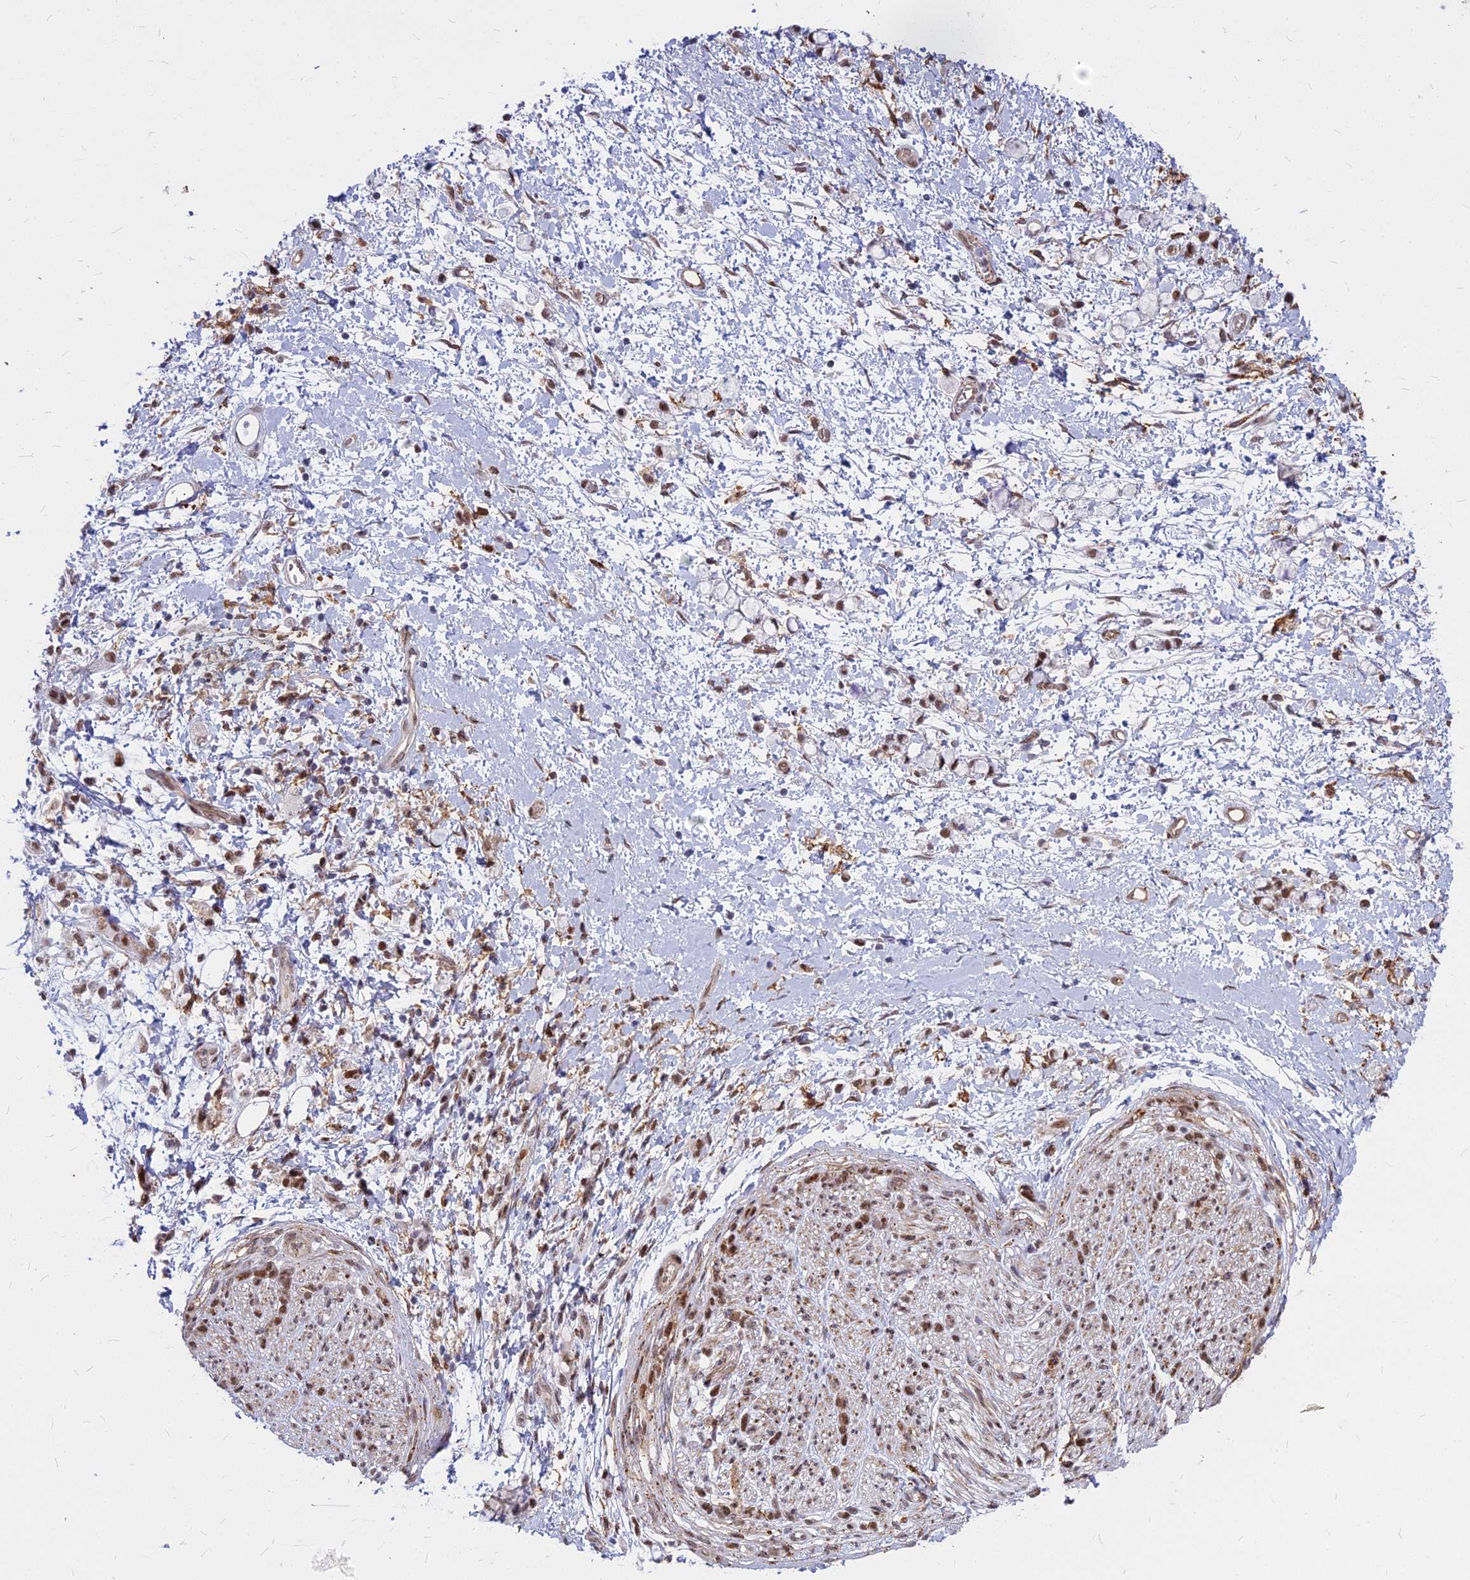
{"staining": {"intensity": "moderate", "quantity": ">75%", "location": "nuclear"}, "tissue": "stomach cancer", "cell_type": "Tumor cells", "image_type": "cancer", "snomed": [{"axis": "morphology", "description": "Adenocarcinoma, NOS"}, {"axis": "topography", "description": "Stomach"}], "caption": "Moderate nuclear expression for a protein is seen in approximately >75% of tumor cells of stomach cancer (adenocarcinoma) using immunohistochemistry (IHC).", "gene": "ALG10", "patient": {"sex": "female", "age": 60}}